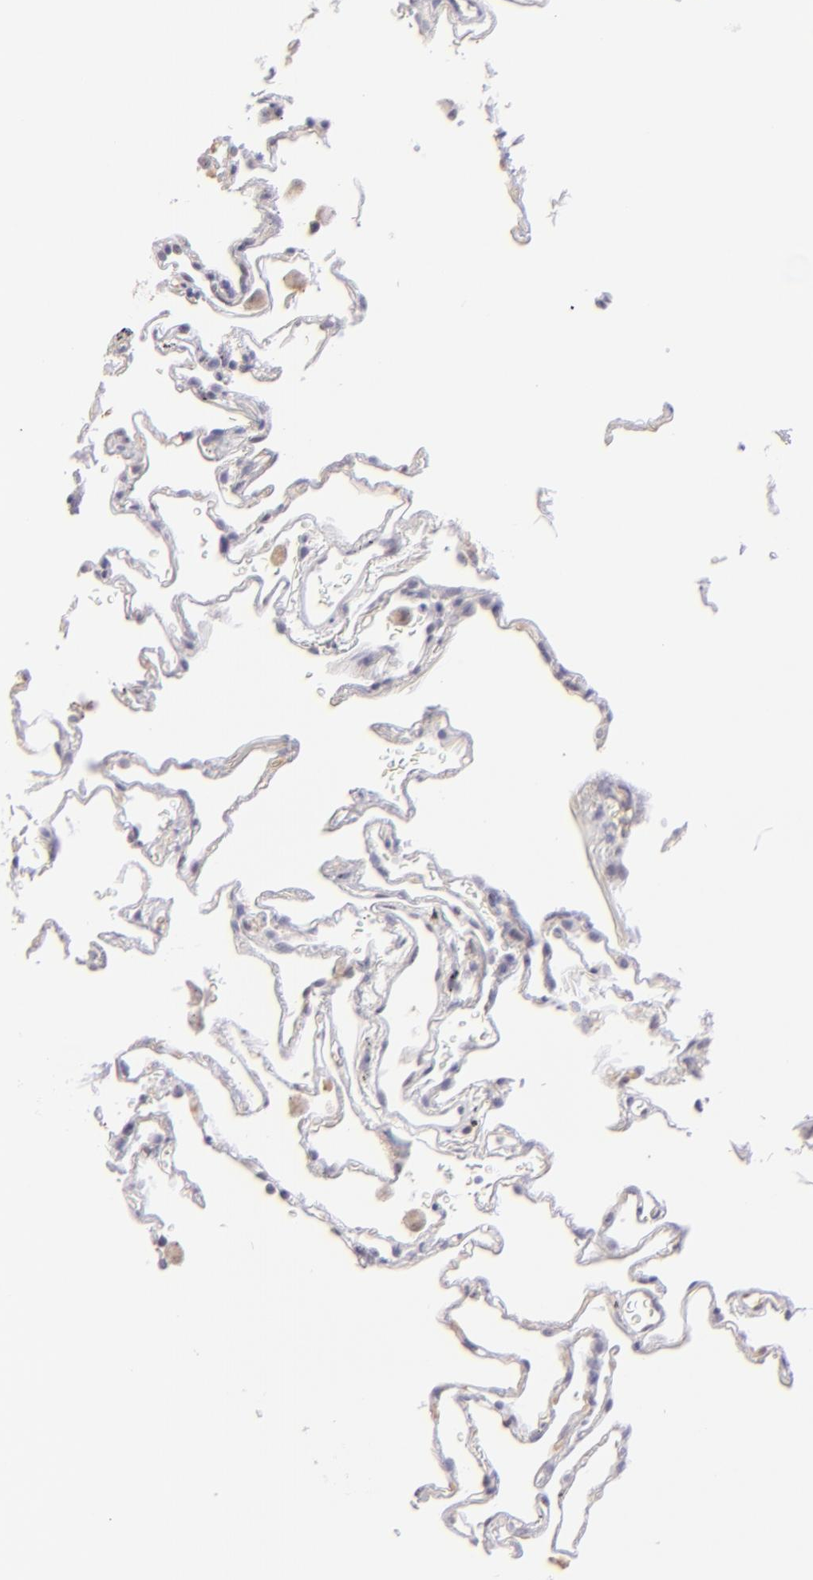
{"staining": {"intensity": "negative", "quantity": "none", "location": "none"}, "tissue": "lung", "cell_type": "Alveolar cells", "image_type": "normal", "snomed": [{"axis": "morphology", "description": "Normal tissue, NOS"}, {"axis": "morphology", "description": "Inflammation, NOS"}, {"axis": "topography", "description": "Lung"}], "caption": "High power microscopy image of an immunohistochemistry micrograph of unremarkable lung, revealing no significant expression in alveolar cells. (DAB (3,3'-diaminobenzidine) immunohistochemistry (IHC) with hematoxylin counter stain).", "gene": "MAGEA1", "patient": {"sex": "male", "age": 69}}